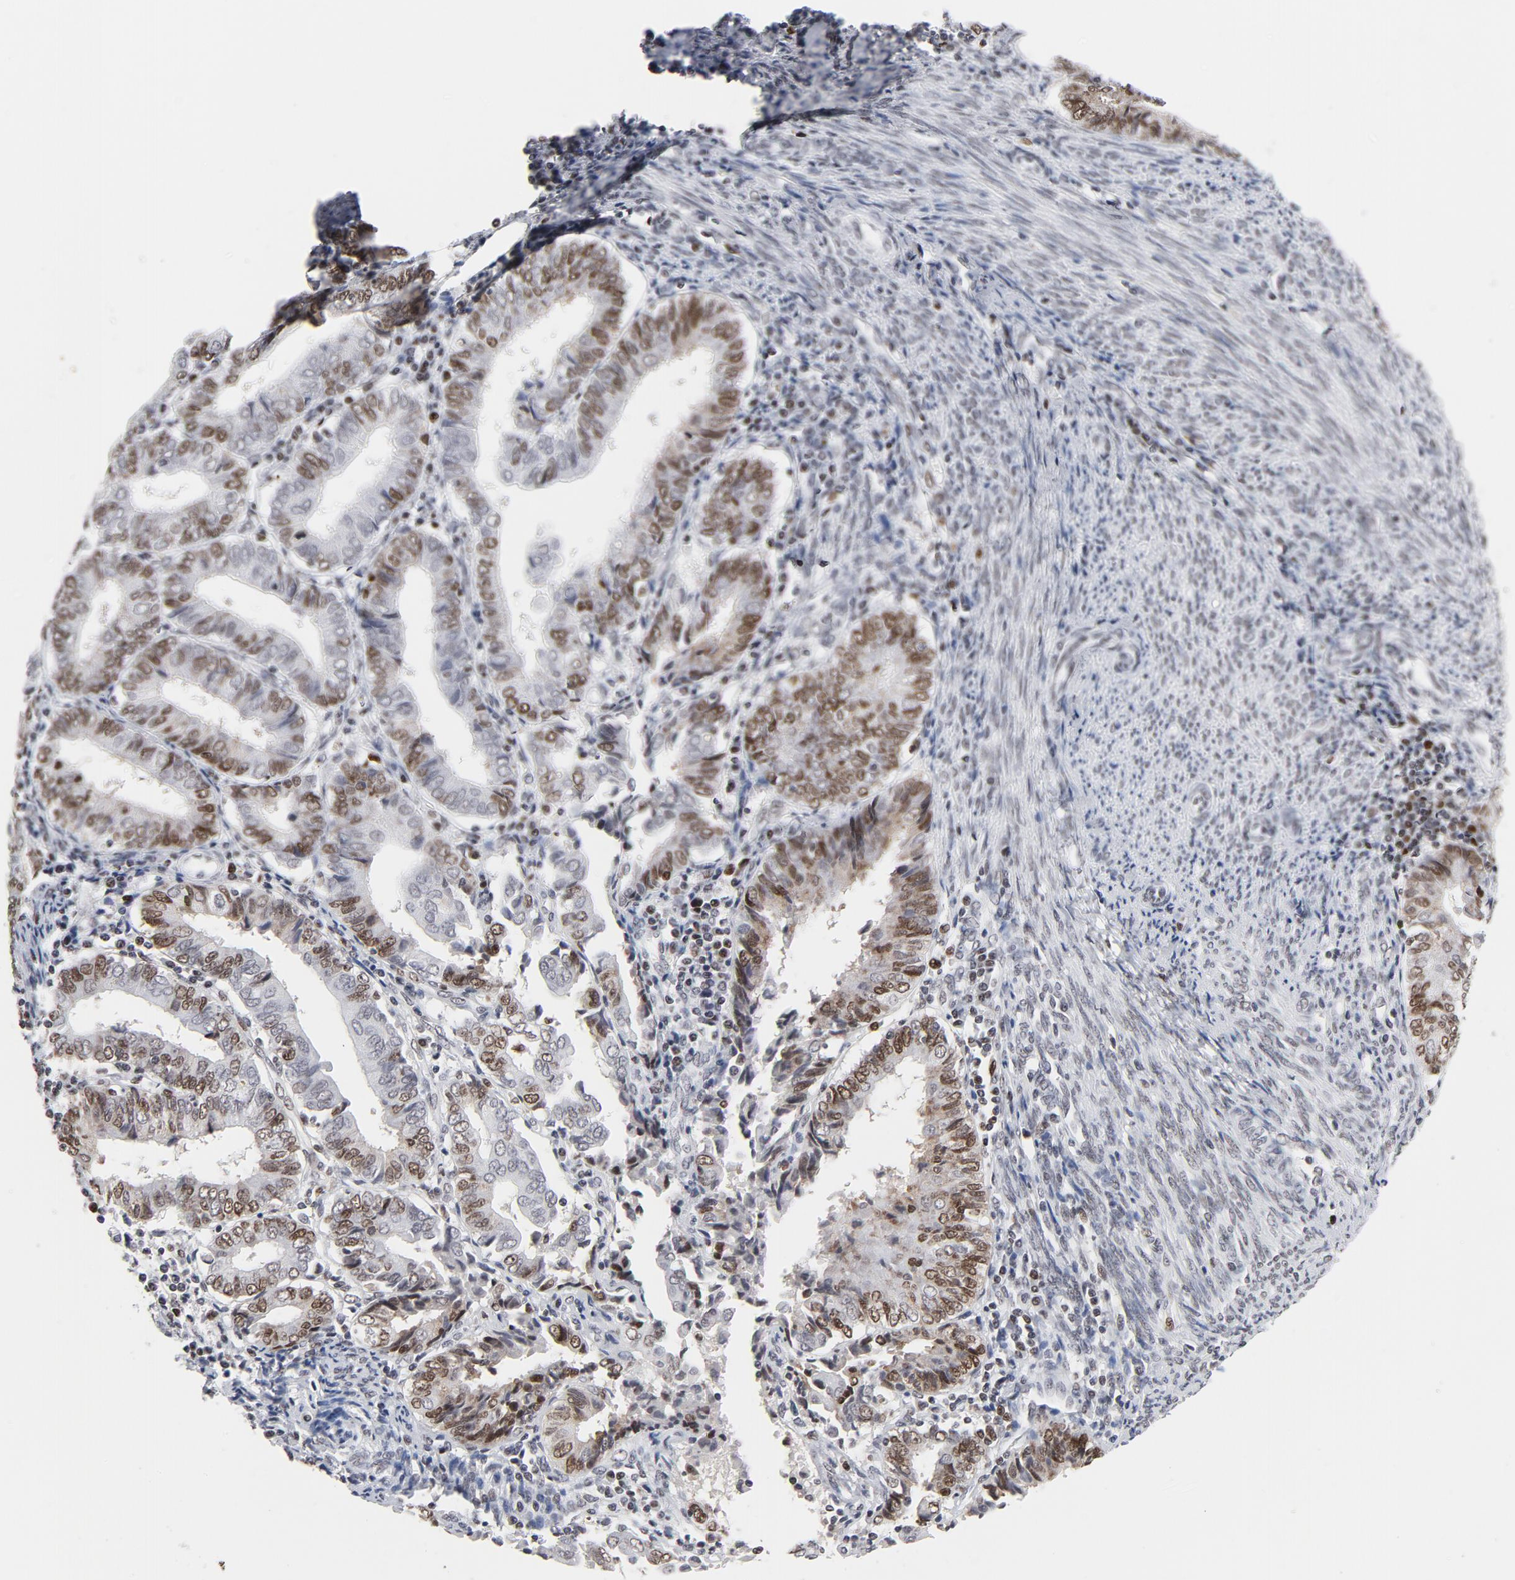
{"staining": {"intensity": "moderate", "quantity": "25%-75%", "location": "nuclear"}, "tissue": "endometrial cancer", "cell_type": "Tumor cells", "image_type": "cancer", "snomed": [{"axis": "morphology", "description": "Adenocarcinoma, NOS"}, {"axis": "topography", "description": "Endometrium"}], "caption": "IHC of human endometrial cancer demonstrates medium levels of moderate nuclear positivity in about 25%-75% of tumor cells. Immunohistochemistry stains the protein in brown and the nuclei are stained blue.", "gene": "RFC4", "patient": {"sex": "female", "age": 75}}